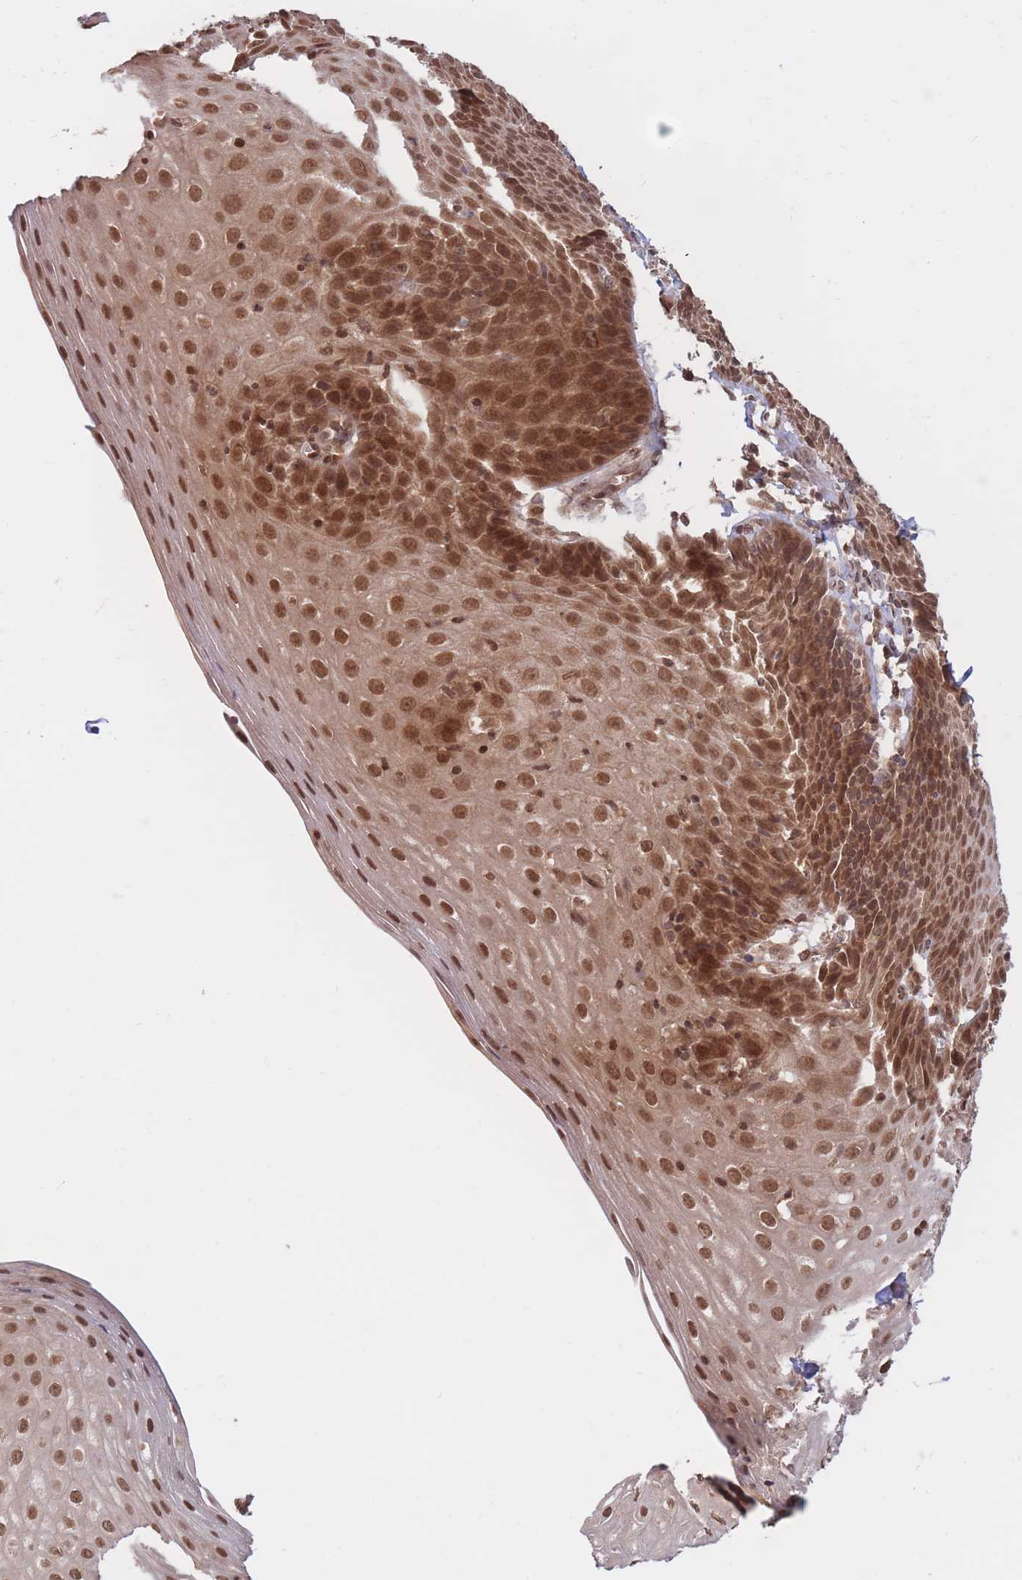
{"staining": {"intensity": "strong", "quantity": ">75%", "location": "cytoplasmic/membranous,nuclear"}, "tissue": "esophagus", "cell_type": "Squamous epithelial cells", "image_type": "normal", "snomed": [{"axis": "morphology", "description": "Normal tissue, NOS"}, {"axis": "topography", "description": "Esophagus"}], "caption": "IHC histopathology image of normal esophagus: esophagus stained using immunohistochemistry demonstrates high levels of strong protein expression localized specifically in the cytoplasmic/membranous,nuclear of squamous epithelial cells, appearing as a cytoplasmic/membranous,nuclear brown color.", "gene": "SRA1", "patient": {"sex": "female", "age": 61}}